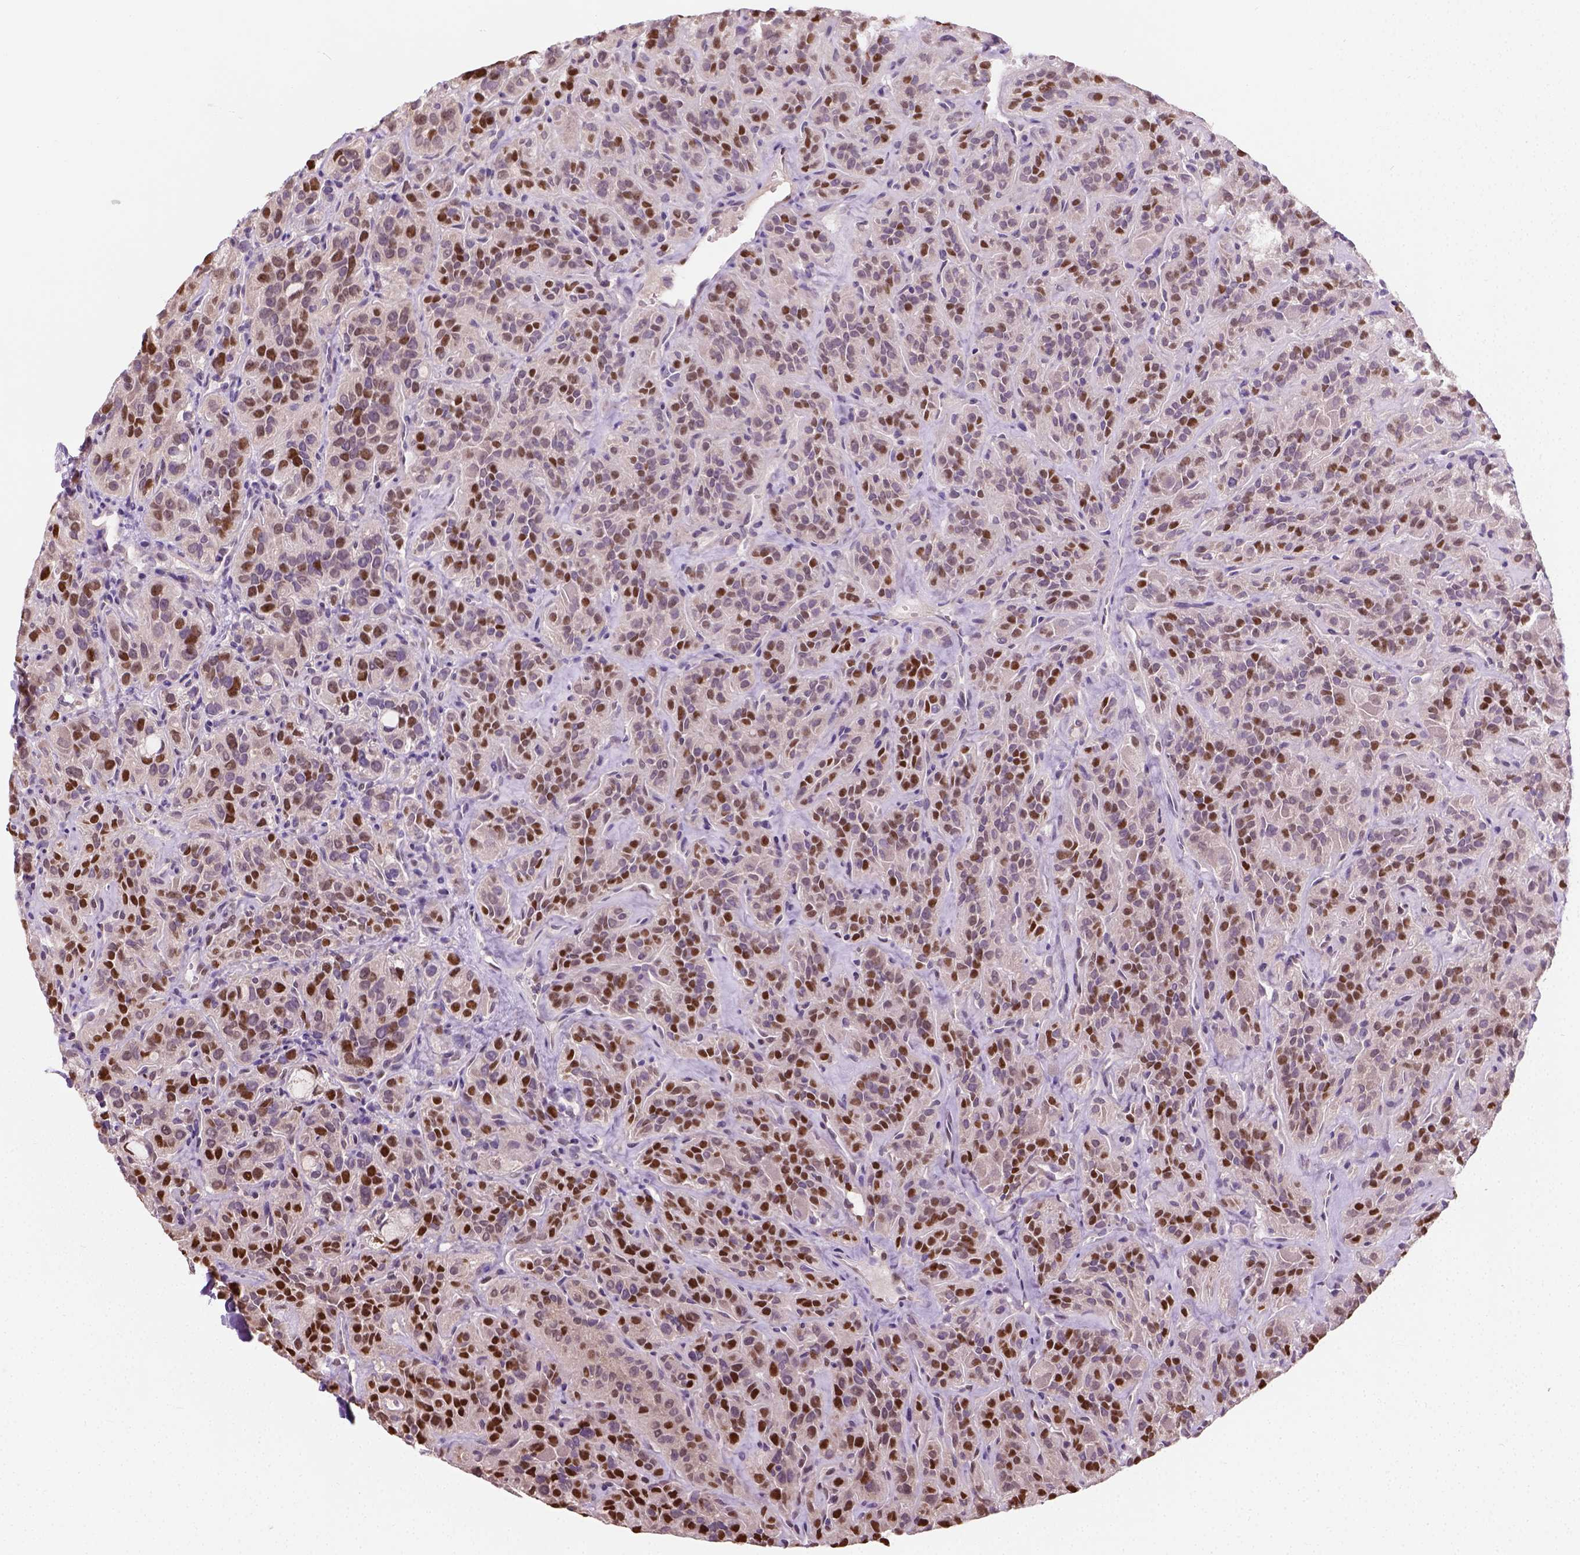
{"staining": {"intensity": "moderate", "quantity": "25%-75%", "location": "nuclear"}, "tissue": "thyroid cancer", "cell_type": "Tumor cells", "image_type": "cancer", "snomed": [{"axis": "morphology", "description": "Papillary adenocarcinoma, NOS"}, {"axis": "topography", "description": "Thyroid gland"}], "caption": "Immunohistochemical staining of human thyroid cancer displays moderate nuclear protein staining in approximately 25%-75% of tumor cells.", "gene": "C1orf112", "patient": {"sex": "female", "age": 45}}